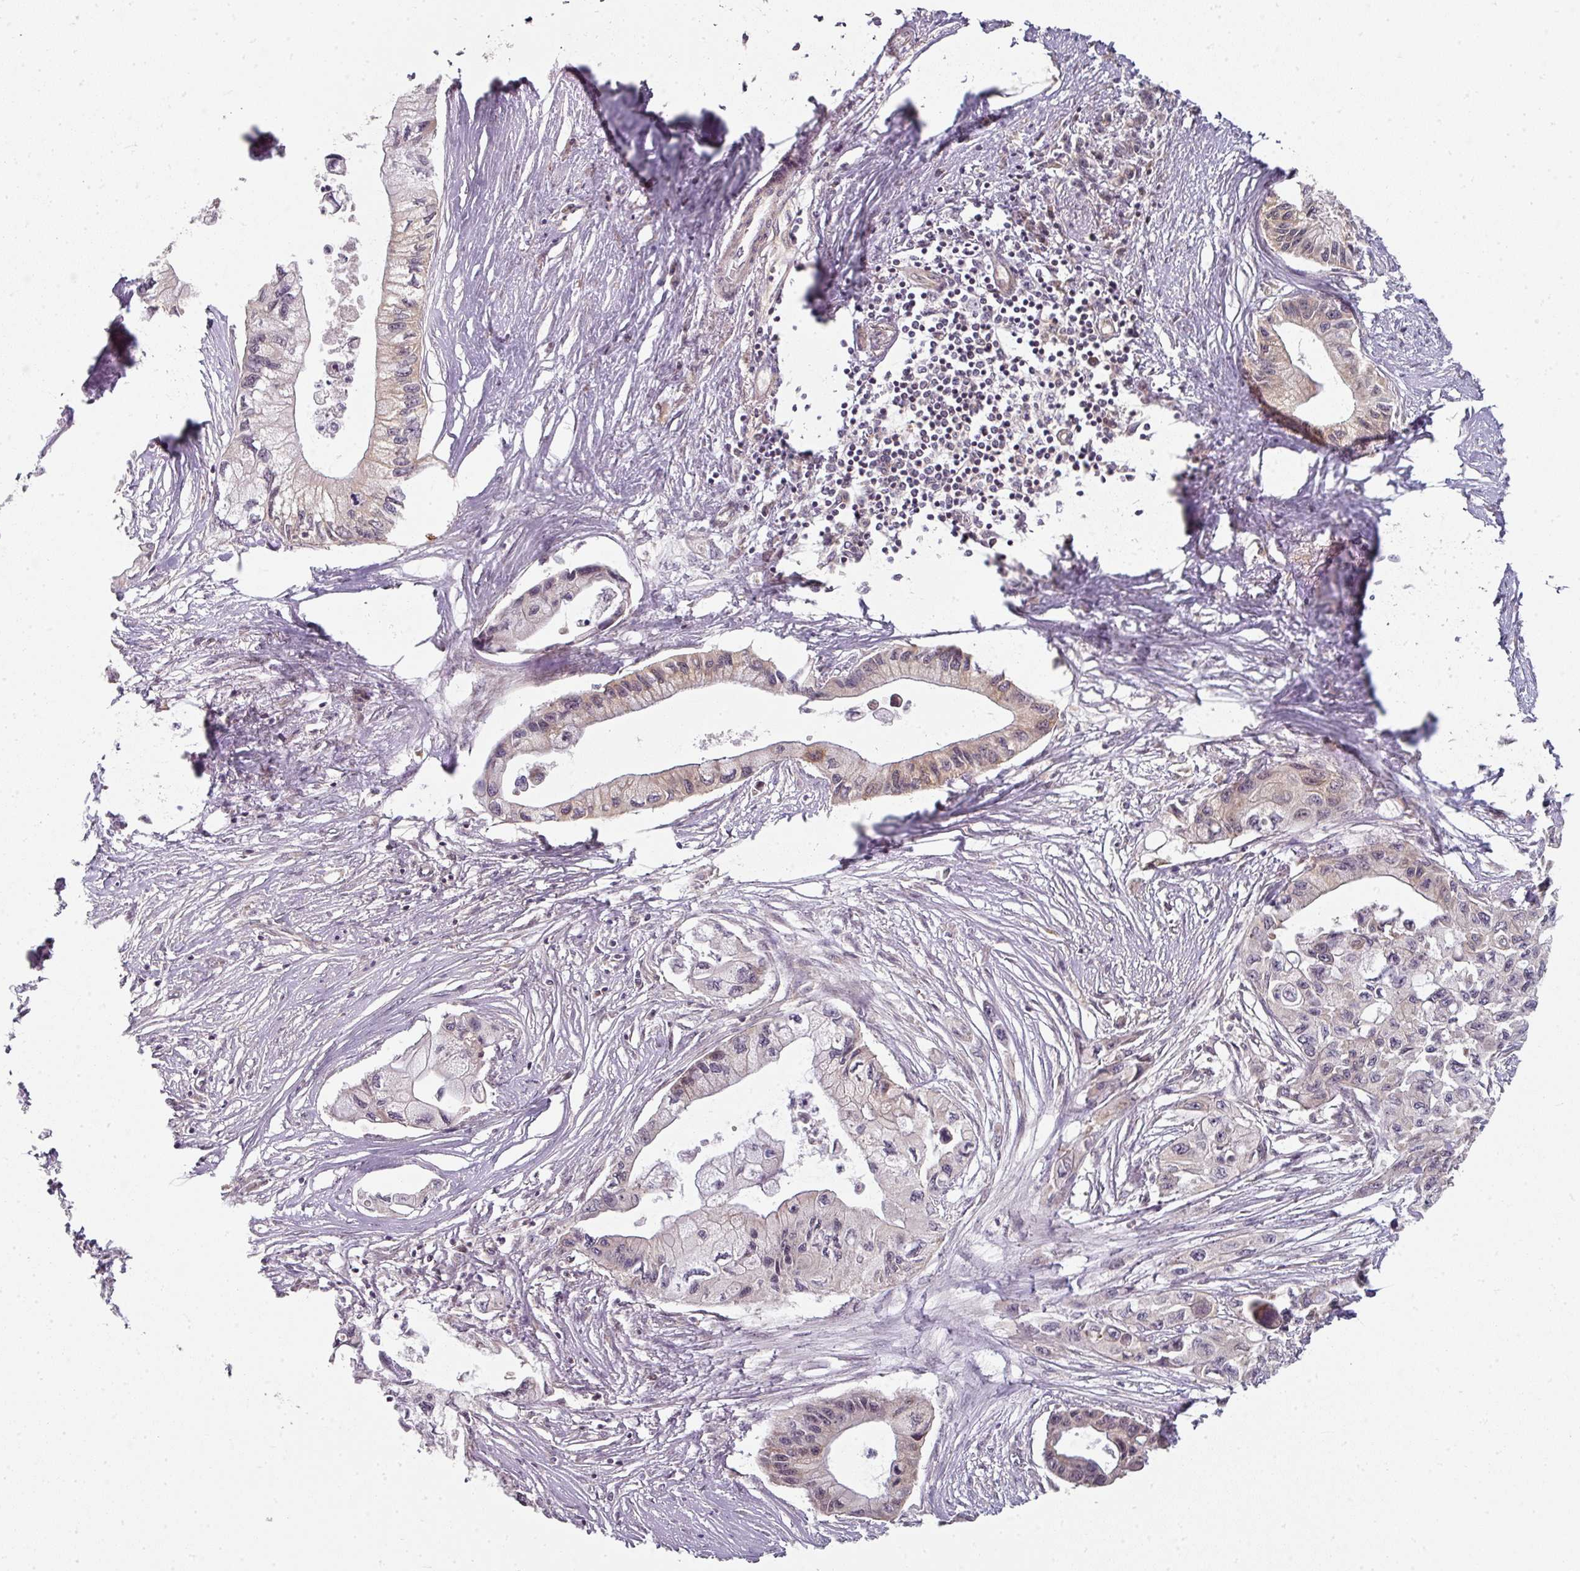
{"staining": {"intensity": "moderate", "quantity": "25%-75%", "location": "cytoplasmic/membranous"}, "tissue": "pancreatic cancer", "cell_type": "Tumor cells", "image_type": "cancer", "snomed": [{"axis": "morphology", "description": "Adenocarcinoma, NOS"}, {"axis": "topography", "description": "Pancreas"}], "caption": "About 25%-75% of tumor cells in adenocarcinoma (pancreatic) show moderate cytoplasmic/membranous protein staining as visualized by brown immunohistochemical staining.", "gene": "MAP2K2", "patient": {"sex": "male", "age": 61}}